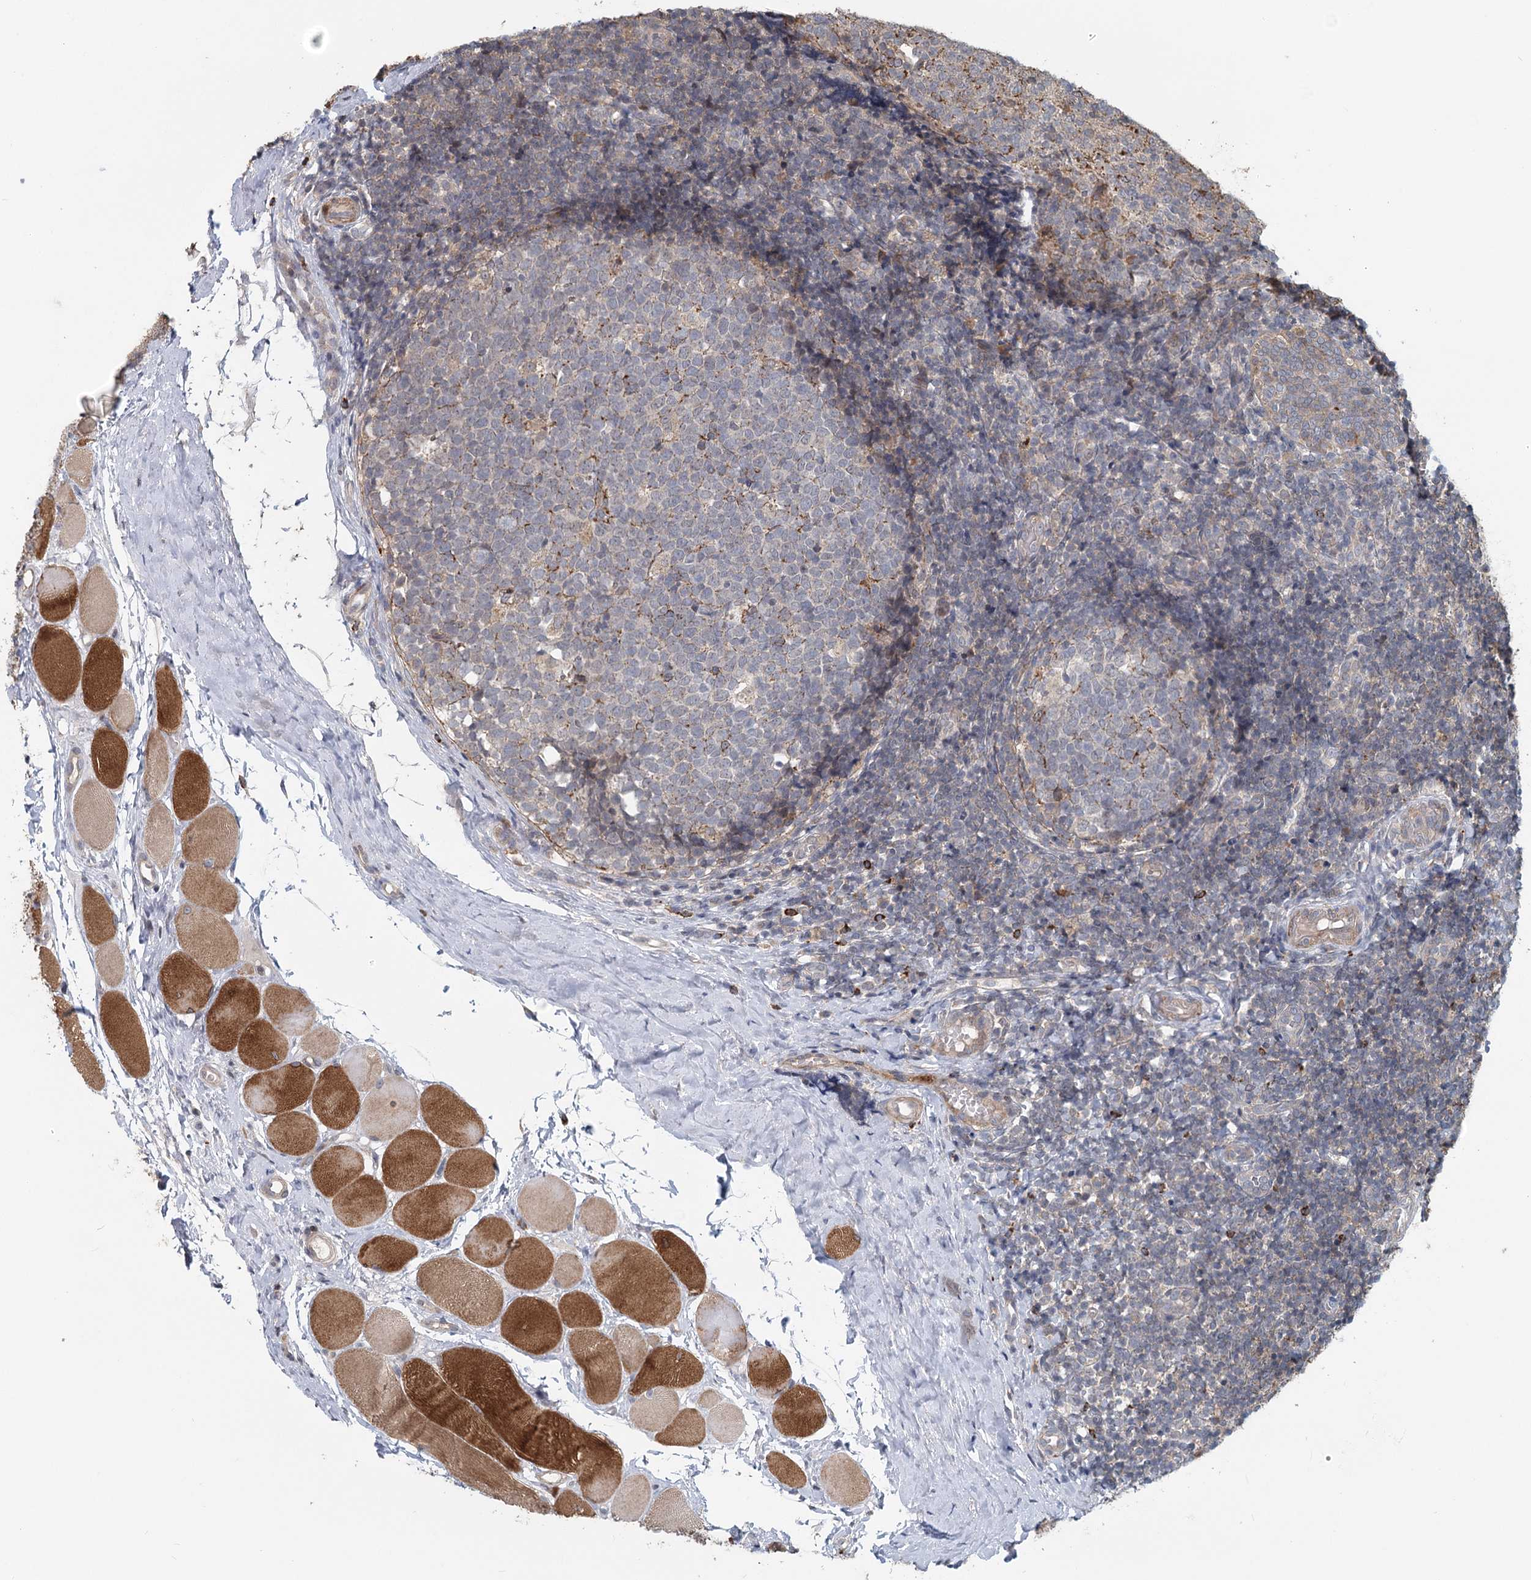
{"staining": {"intensity": "weak", "quantity": "<25%", "location": "cytoplasmic/membranous"}, "tissue": "tonsil", "cell_type": "Germinal center cells", "image_type": "normal", "snomed": [{"axis": "morphology", "description": "Normal tissue, NOS"}, {"axis": "topography", "description": "Tonsil"}], "caption": "Germinal center cells are negative for protein expression in benign human tonsil. (Stains: DAB (3,3'-diaminobenzidine) immunohistochemistry (IHC) with hematoxylin counter stain, Microscopy: brightfield microscopy at high magnification).", "gene": "RNF111", "patient": {"sex": "female", "age": 19}}